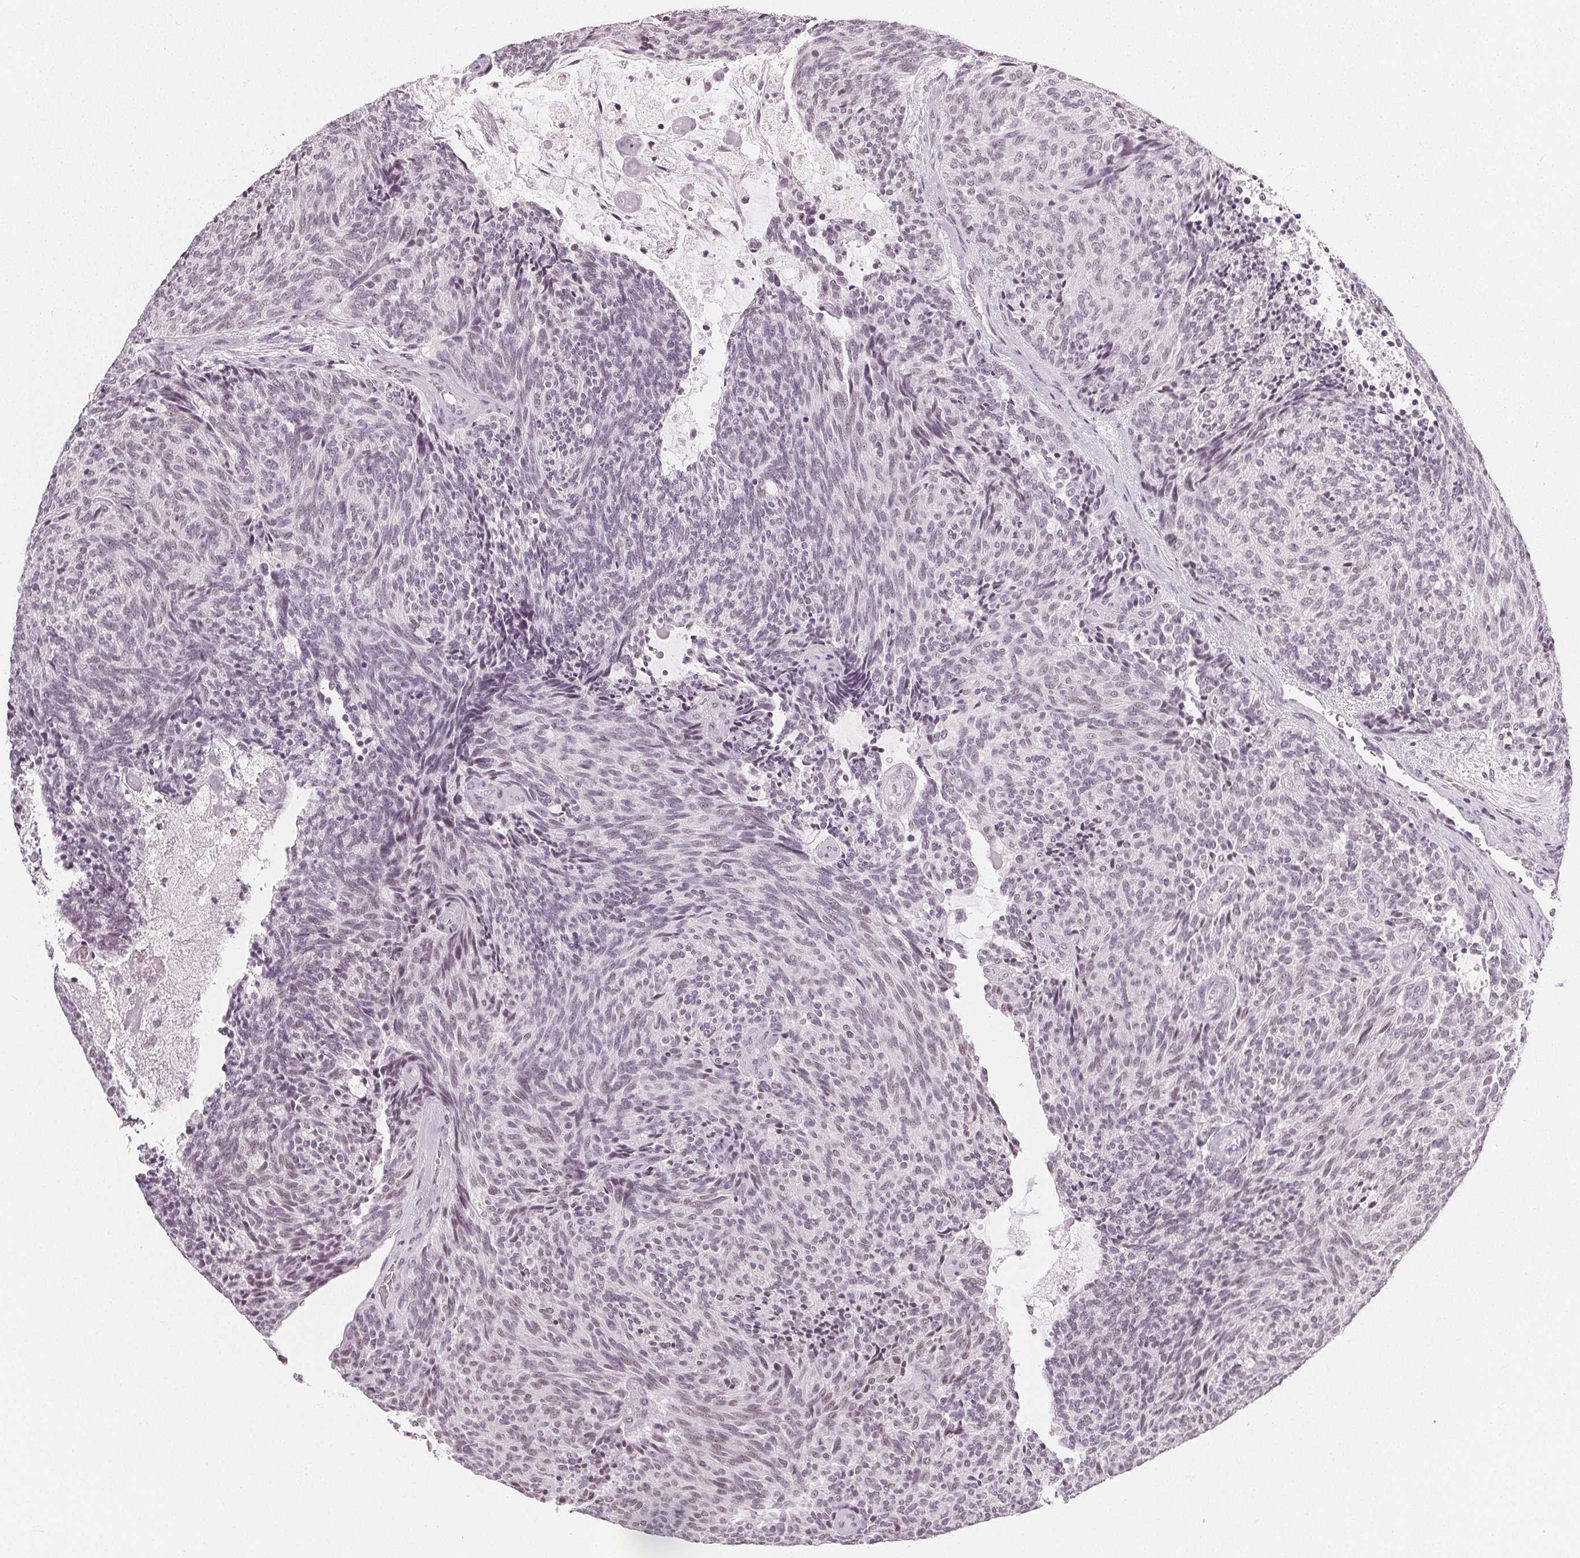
{"staining": {"intensity": "negative", "quantity": "none", "location": "none"}, "tissue": "carcinoid", "cell_type": "Tumor cells", "image_type": "cancer", "snomed": [{"axis": "morphology", "description": "Carcinoid, malignant, NOS"}, {"axis": "topography", "description": "Pancreas"}], "caption": "The micrograph displays no staining of tumor cells in malignant carcinoid. Nuclei are stained in blue.", "gene": "DNAJC6", "patient": {"sex": "female", "age": 54}}